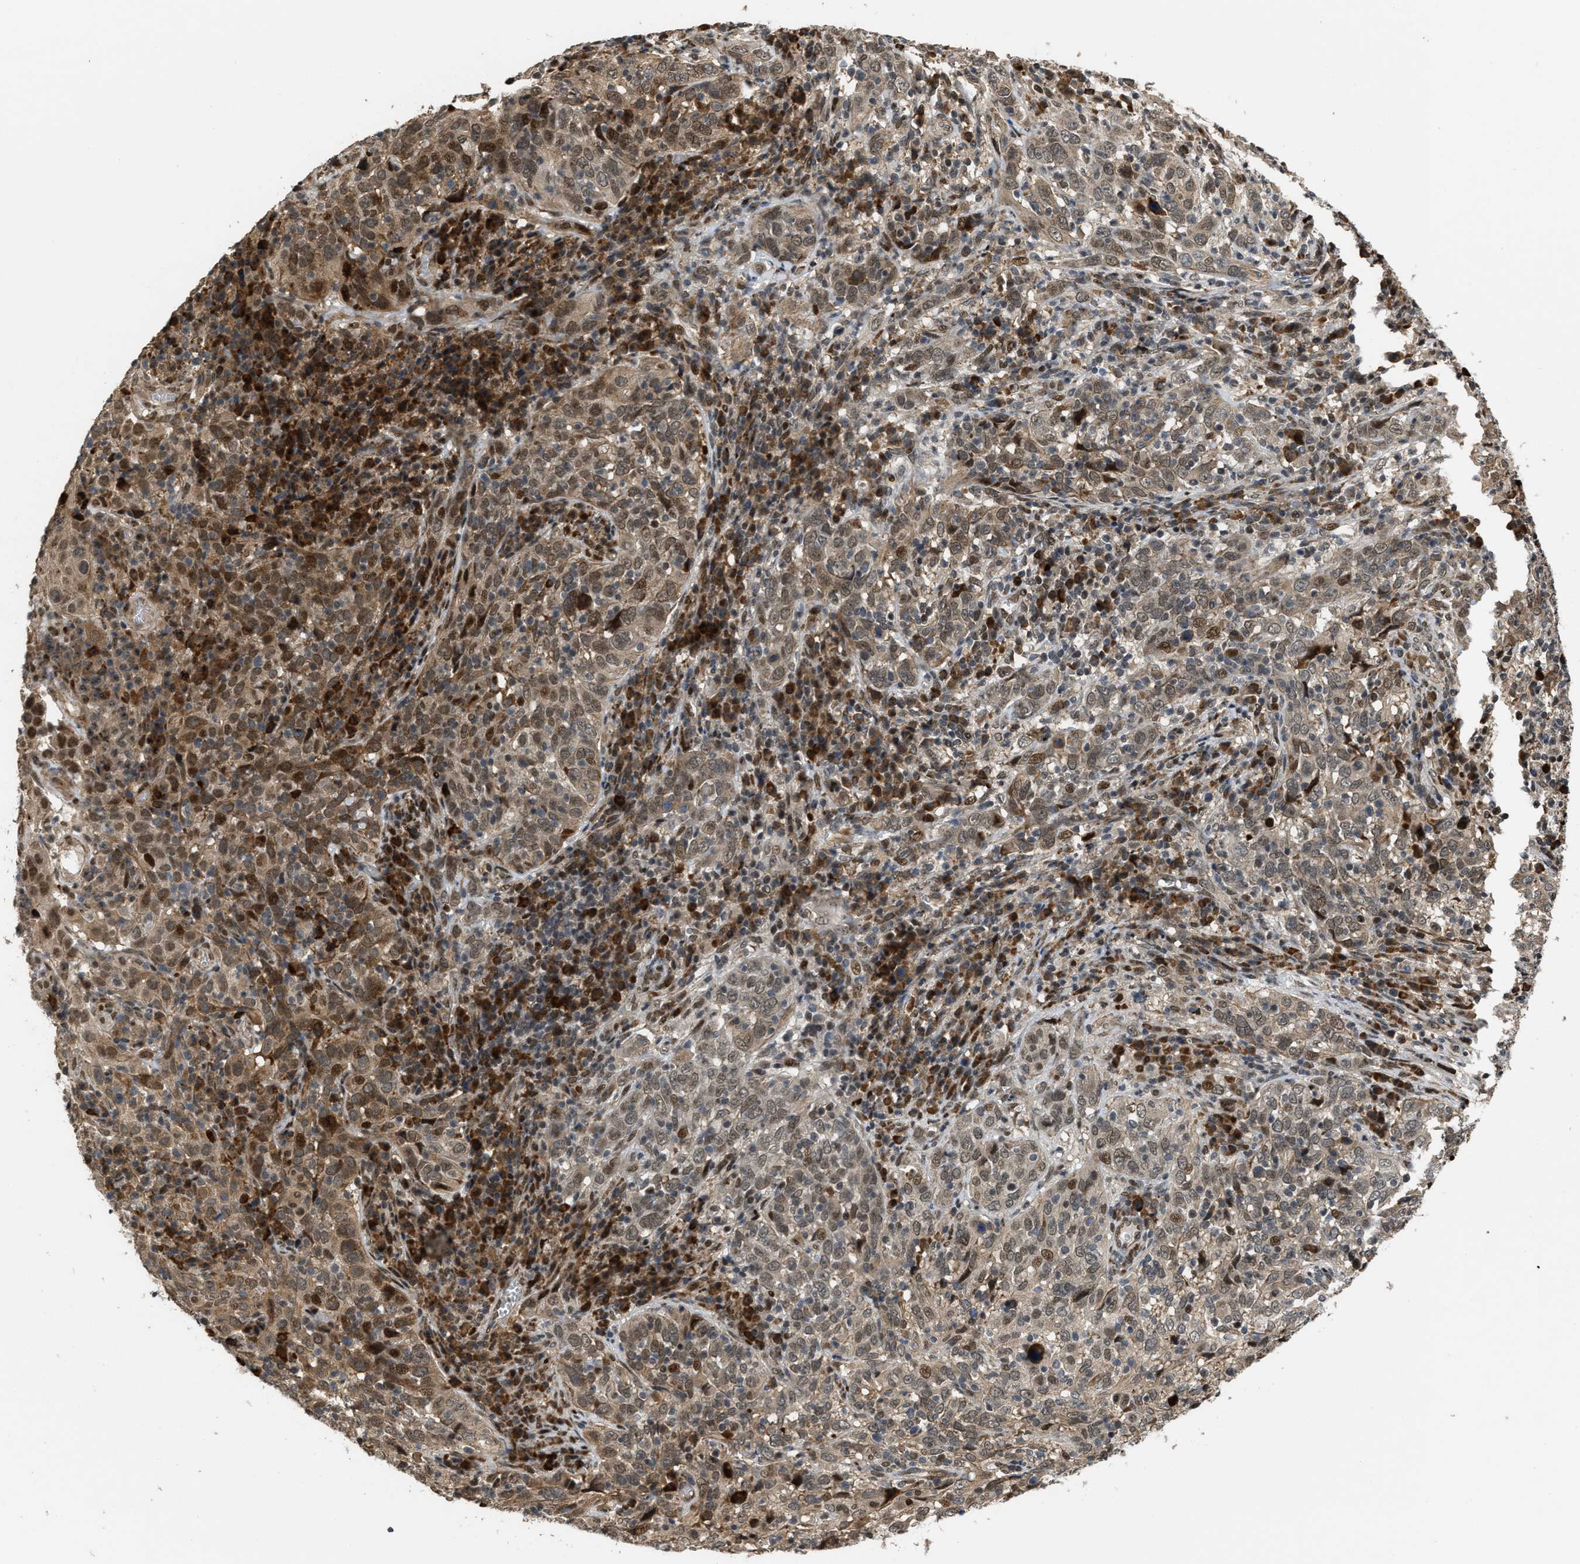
{"staining": {"intensity": "moderate", "quantity": "25%-75%", "location": "cytoplasmic/membranous,nuclear"}, "tissue": "cervical cancer", "cell_type": "Tumor cells", "image_type": "cancer", "snomed": [{"axis": "morphology", "description": "Squamous cell carcinoma, NOS"}, {"axis": "topography", "description": "Cervix"}], "caption": "Human cervical cancer stained with a protein marker shows moderate staining in tumor cells.", "gene": "SERTAD2", "patient": {"sex": "female", "age": 46}}